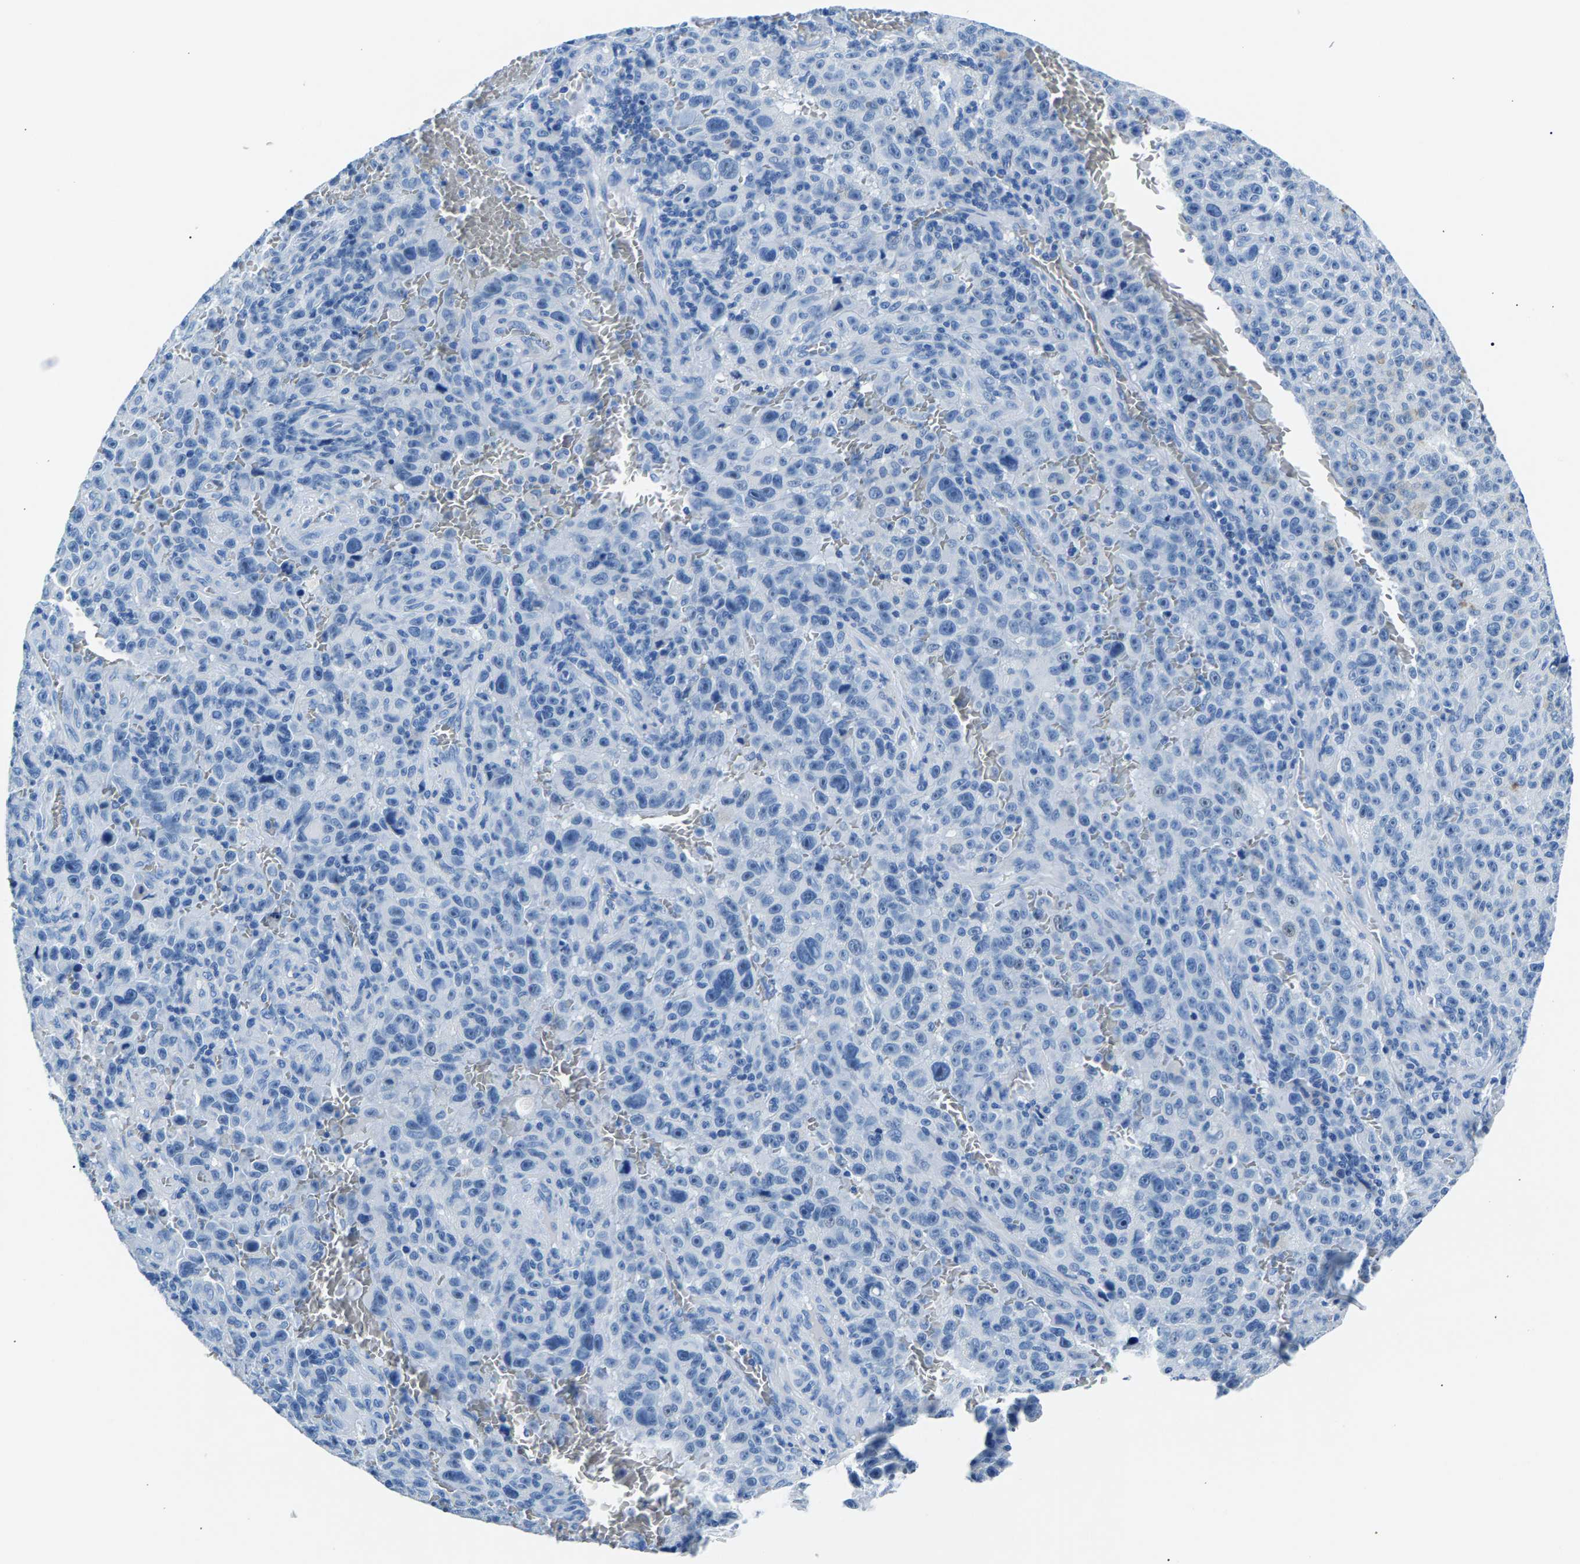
{"staining": {"intensity": "negative", "quantity": "none", "location": "none"}, "tissue": "melanoma", "cell_type": "Tumor cells", "image_type": "cancer", "snomed": [{"axis": "morphology", "description": "Malignant melanoma, NOS"}, {"axis": "topography", "description": "Skin"}], "caption": "This is an immunohistochemistry micrograph of human malignant melanoma. There is no staining in tumor cells.", "gene": "CPS1", "patient": {"sex": "female", "age": 82}}